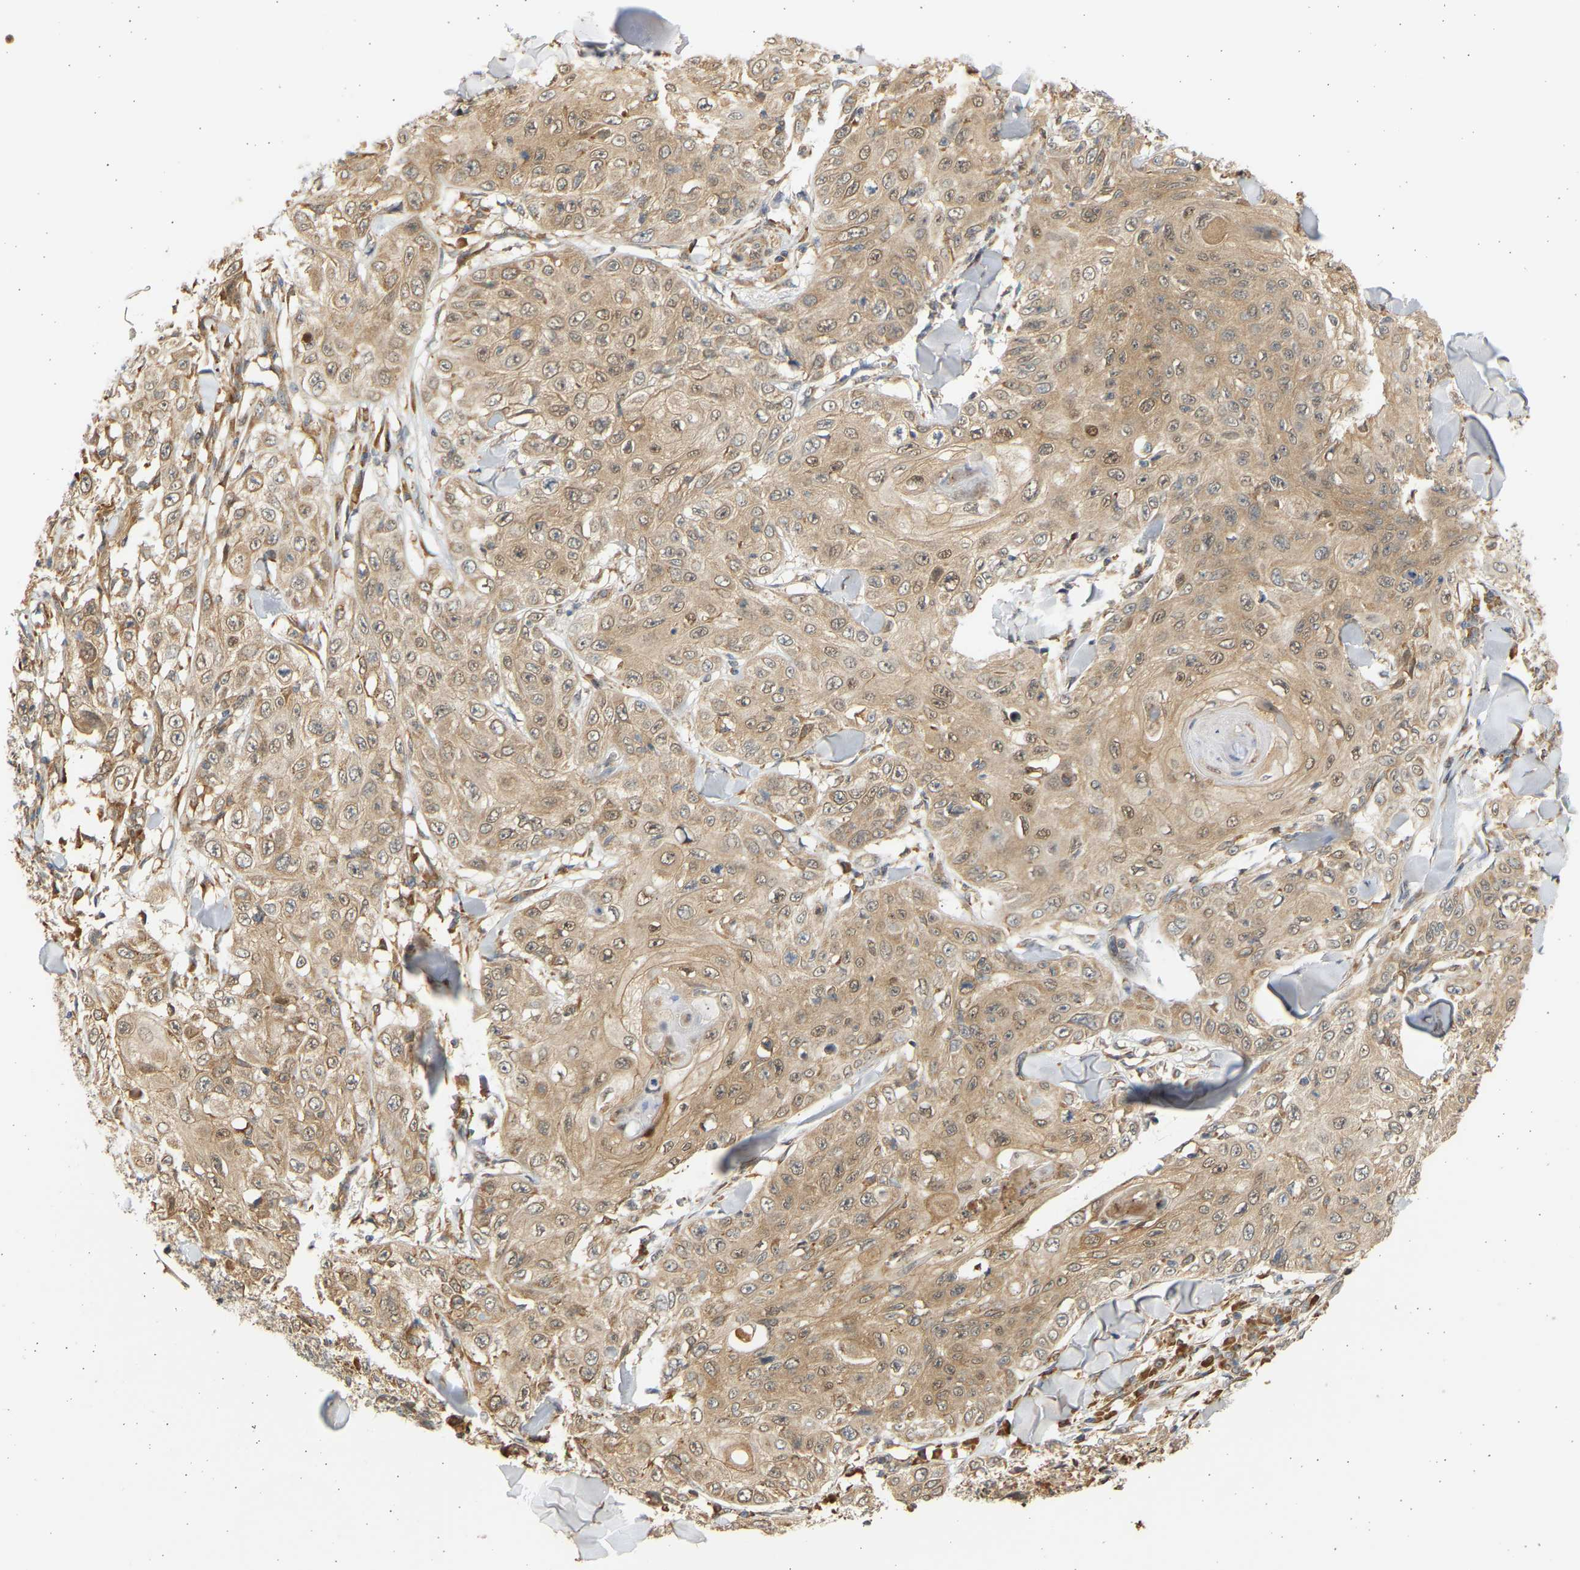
{"staining": {"intensity": "moderate", "quantity": ">75%", "location": "cytoplasmic/membranous,nuclear"}, "tissue": "skin cancer", "cell_type": "Tumor cells", "image_type": "cancer", "snomed": [{"axis": "morphology", "description": "Squamous cell carcinoma, NOS"}, {"axis": "topography", "description": "Skin"}], "caption": "Approximately >75% of tumor cells in skin cancer demonstrate moderate cytoplasmic/membranous and nuclear protein staining as visualized by brown immunohistochemical staining.", "gene": "B4GALT6", "patient": {"sex": "male", "age": 86}}